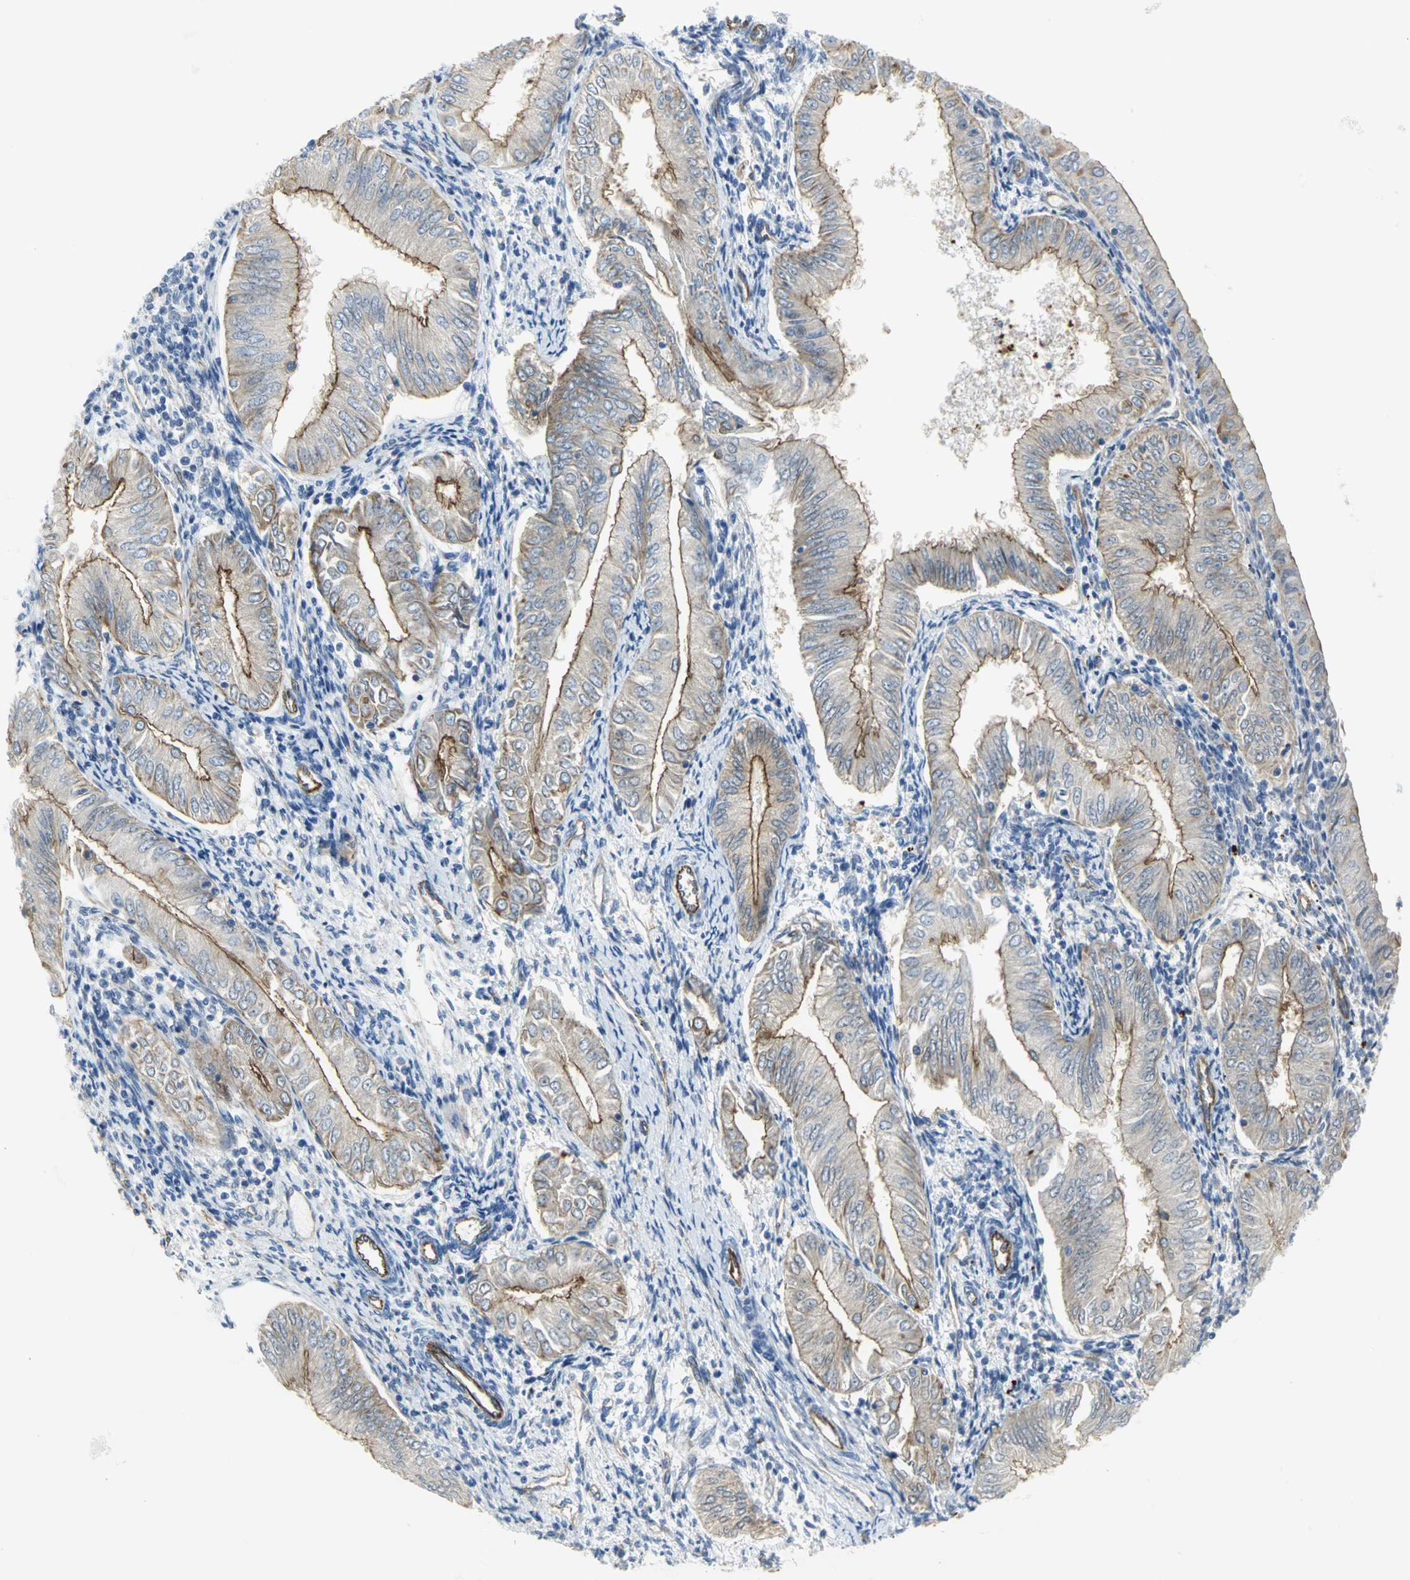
{"staining": {"intensity": "strong", "quantity": "25%-75%", "location": "cytoplasmic/membranous"}, "tissue": "endometrial cancer", "cell_type": "Tumor cells", "image_type": "cancer", "snomed": [{"axis": "morphology", "description": "Adenocarcinoma, NOS"}, {"axis": "topography", "description": "Endometrium"}], "caption": "Immunohistochemistry (DAB (3,3'-diaminobenzidine)) staining of human adenocarcinoma (endometrial) reveals strong cytoplasmic/membranous protein positivity in approximately 25%-75% of tumor cells. Using DAB (3,3'-diaminobenzidine) (brown) and hematoxylin (blue) stains, captured at high magnification using brightfield microscopy.", "gene": "FLNB", "patient": {"sex": "female", "age": 53}}